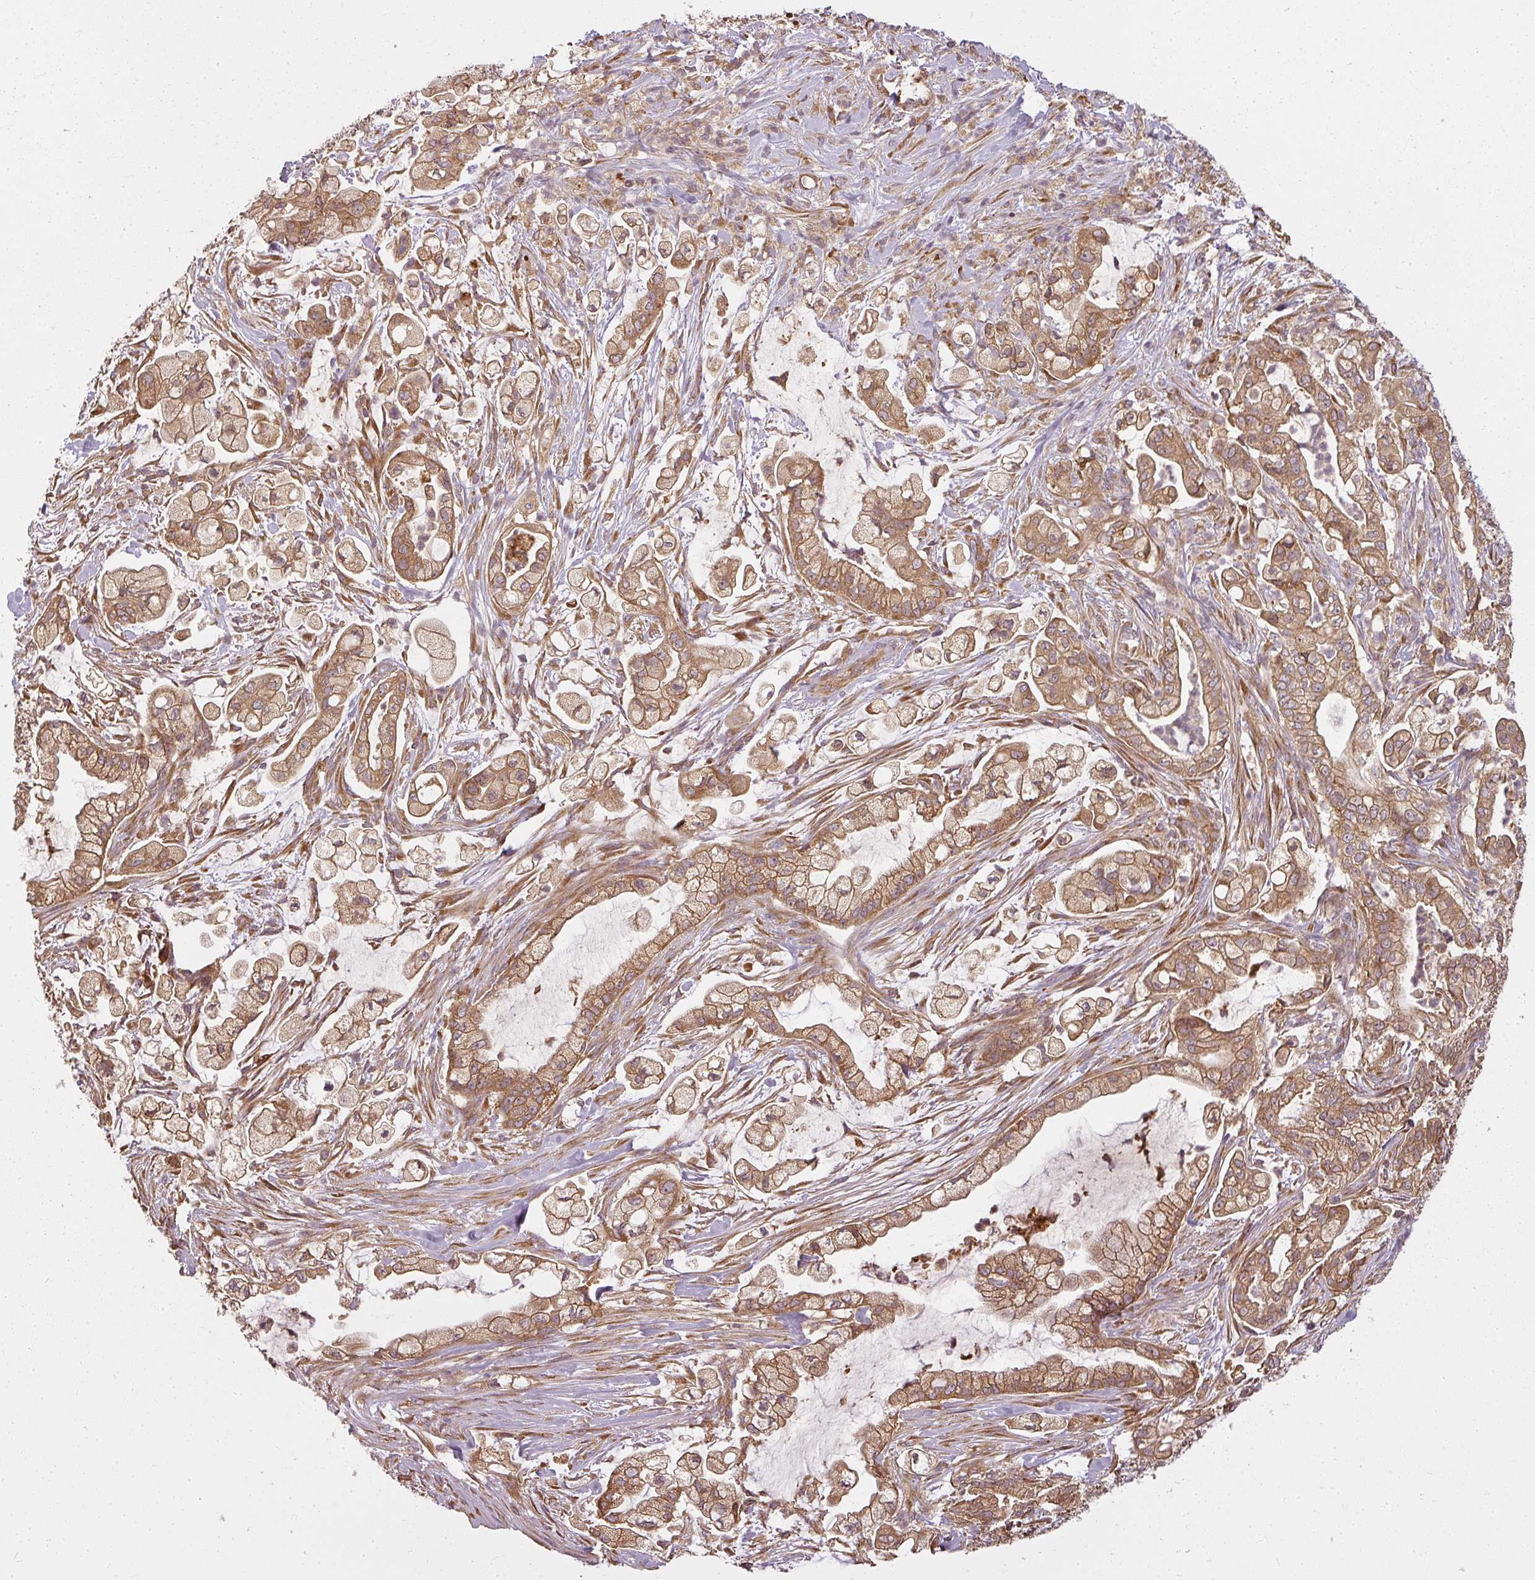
{"staining": {"intensity": "strong", "quantity": ">75%", "location": "cytoplasmic/membranous"}, "tissue": "pancreatic cancer", "cell_type": "Tumor cells", "image_type": "cancer", "snomed": [{"axis": "morphology", "description": "Adenocarcinoma, NOS"}, {"axis": "topography", "description": "Pancreas"}], "caption": "DAB (3,3'-diaminobenzidine) immunohistochemical staining of human pancreatic cancer demonstrates strong cytoplasmic/membranous protein expression in about >75% of tumor cells.", "gene": "RPL24", "patient": {"sex": "female", "age": 69}}